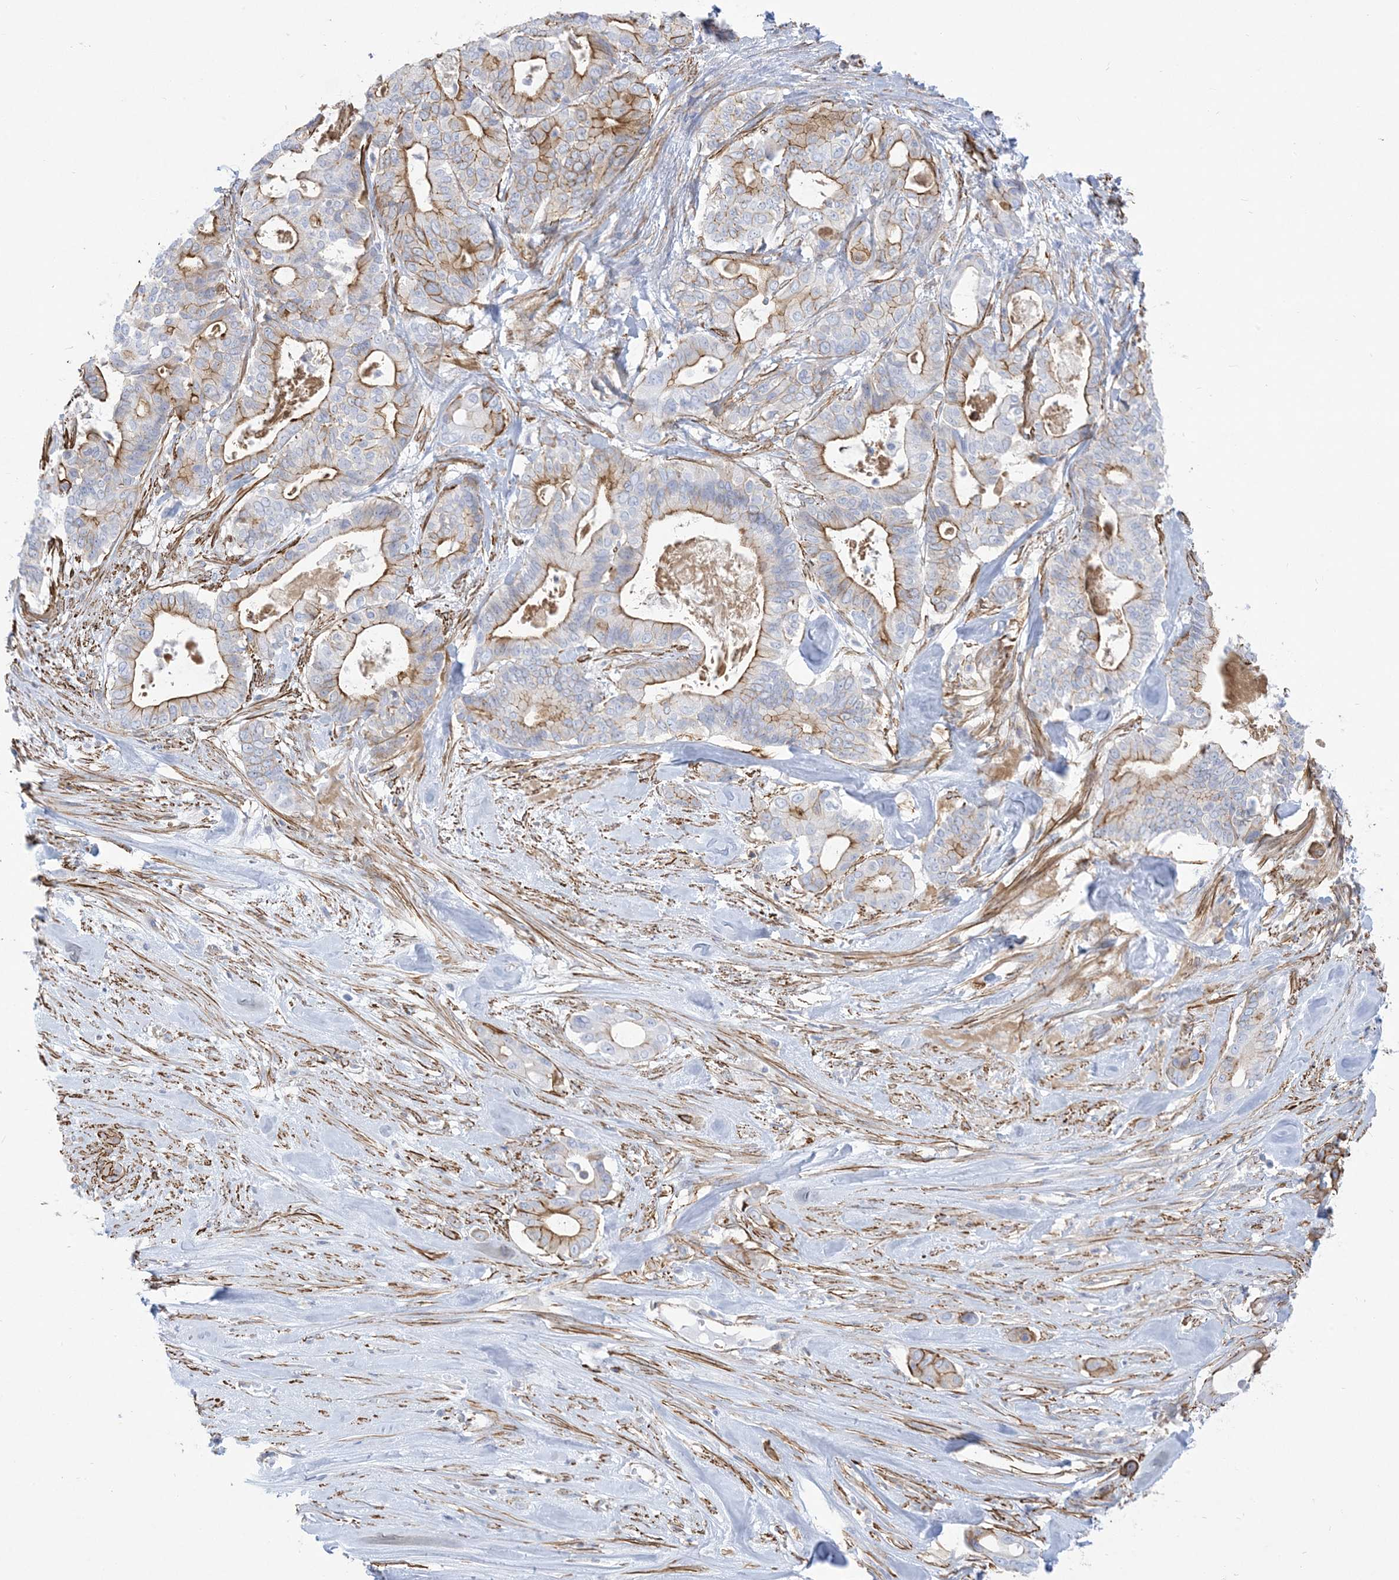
{"staining": {"intensity": "moderate", "quantity": "25%-75%", "location": "cytoplasmic/membranous"}, "tissue": "pancreatic cancer", "cell_type": "Tumor cells", "image_type": "cancer", "snomed": [{"axis": "morphology", "description": "Adenocarcinoma, NOS"}, {"axis": "topography", "description": "Pancreas"}], "caption": "Protein expression analysis of pancreatic cancer (adenocarcinoma) displays moderate cytoplasmic/membranous staining in approximately 25%-75% of tumor cells.", "gene": "B3GNT7", "patient": {"sex": "male", "age": 63}}